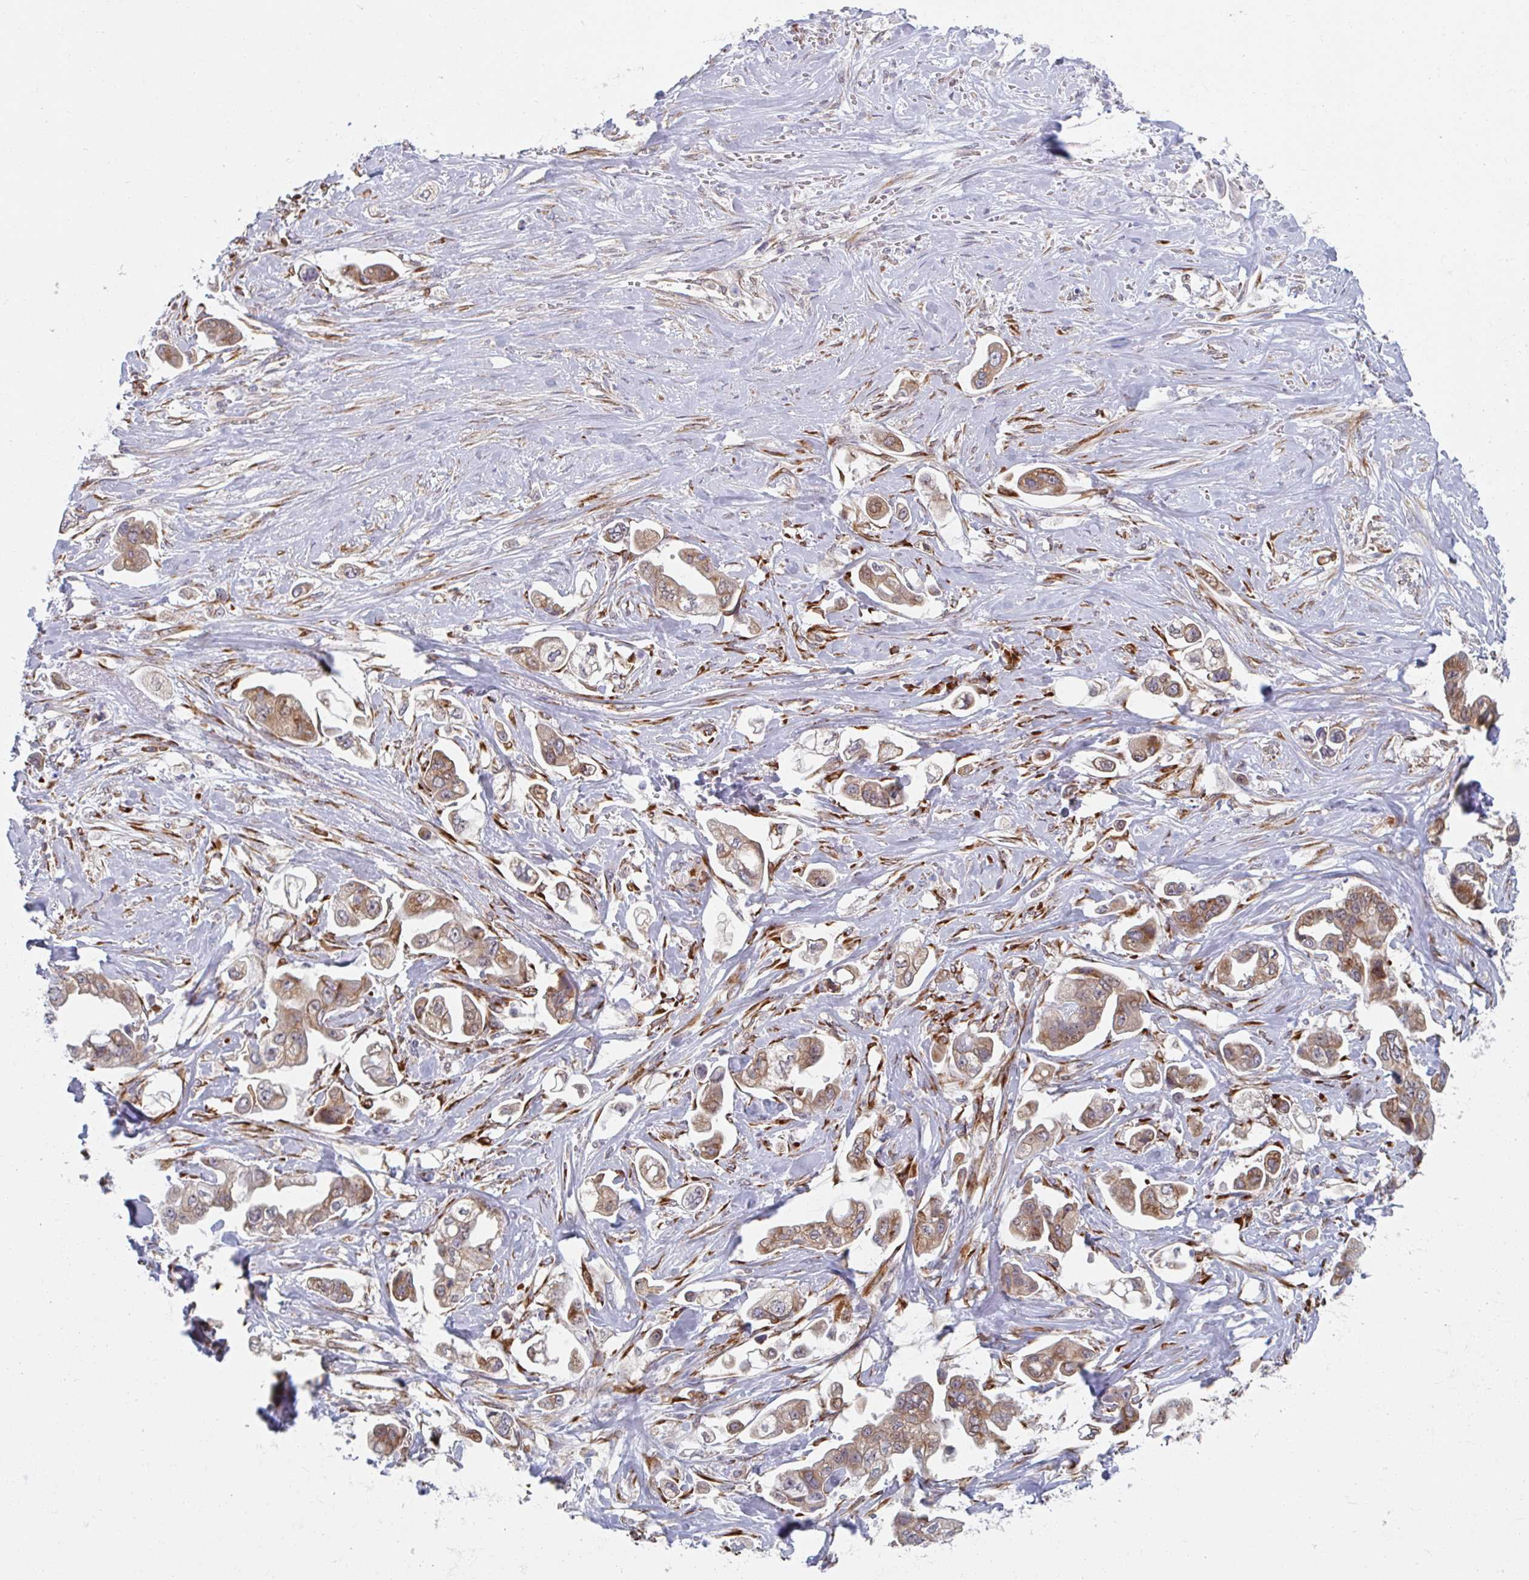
{"staining": {"intensity": "moderate", "quantity": ">75%", "location": "cytoplasmic/membranous"}, "tissue": "stomach cancer", "cell_type": "Tumor cells", "image_type": "cancer", "snomed": [{"axis": "morphology", "description": "Adenocarcinoma, NOS"}, {"axis": "topography", "description": "Stomach"}], "caption": "This image shows immunohistochemistry staining of human adenocarcinoma (stomach), with medium moderate cytoplasmic/membranous positivity in about >75% of tumor cells.", "gene": "TRAPPC10", "patient": {"sex": "male", "age": 62}}